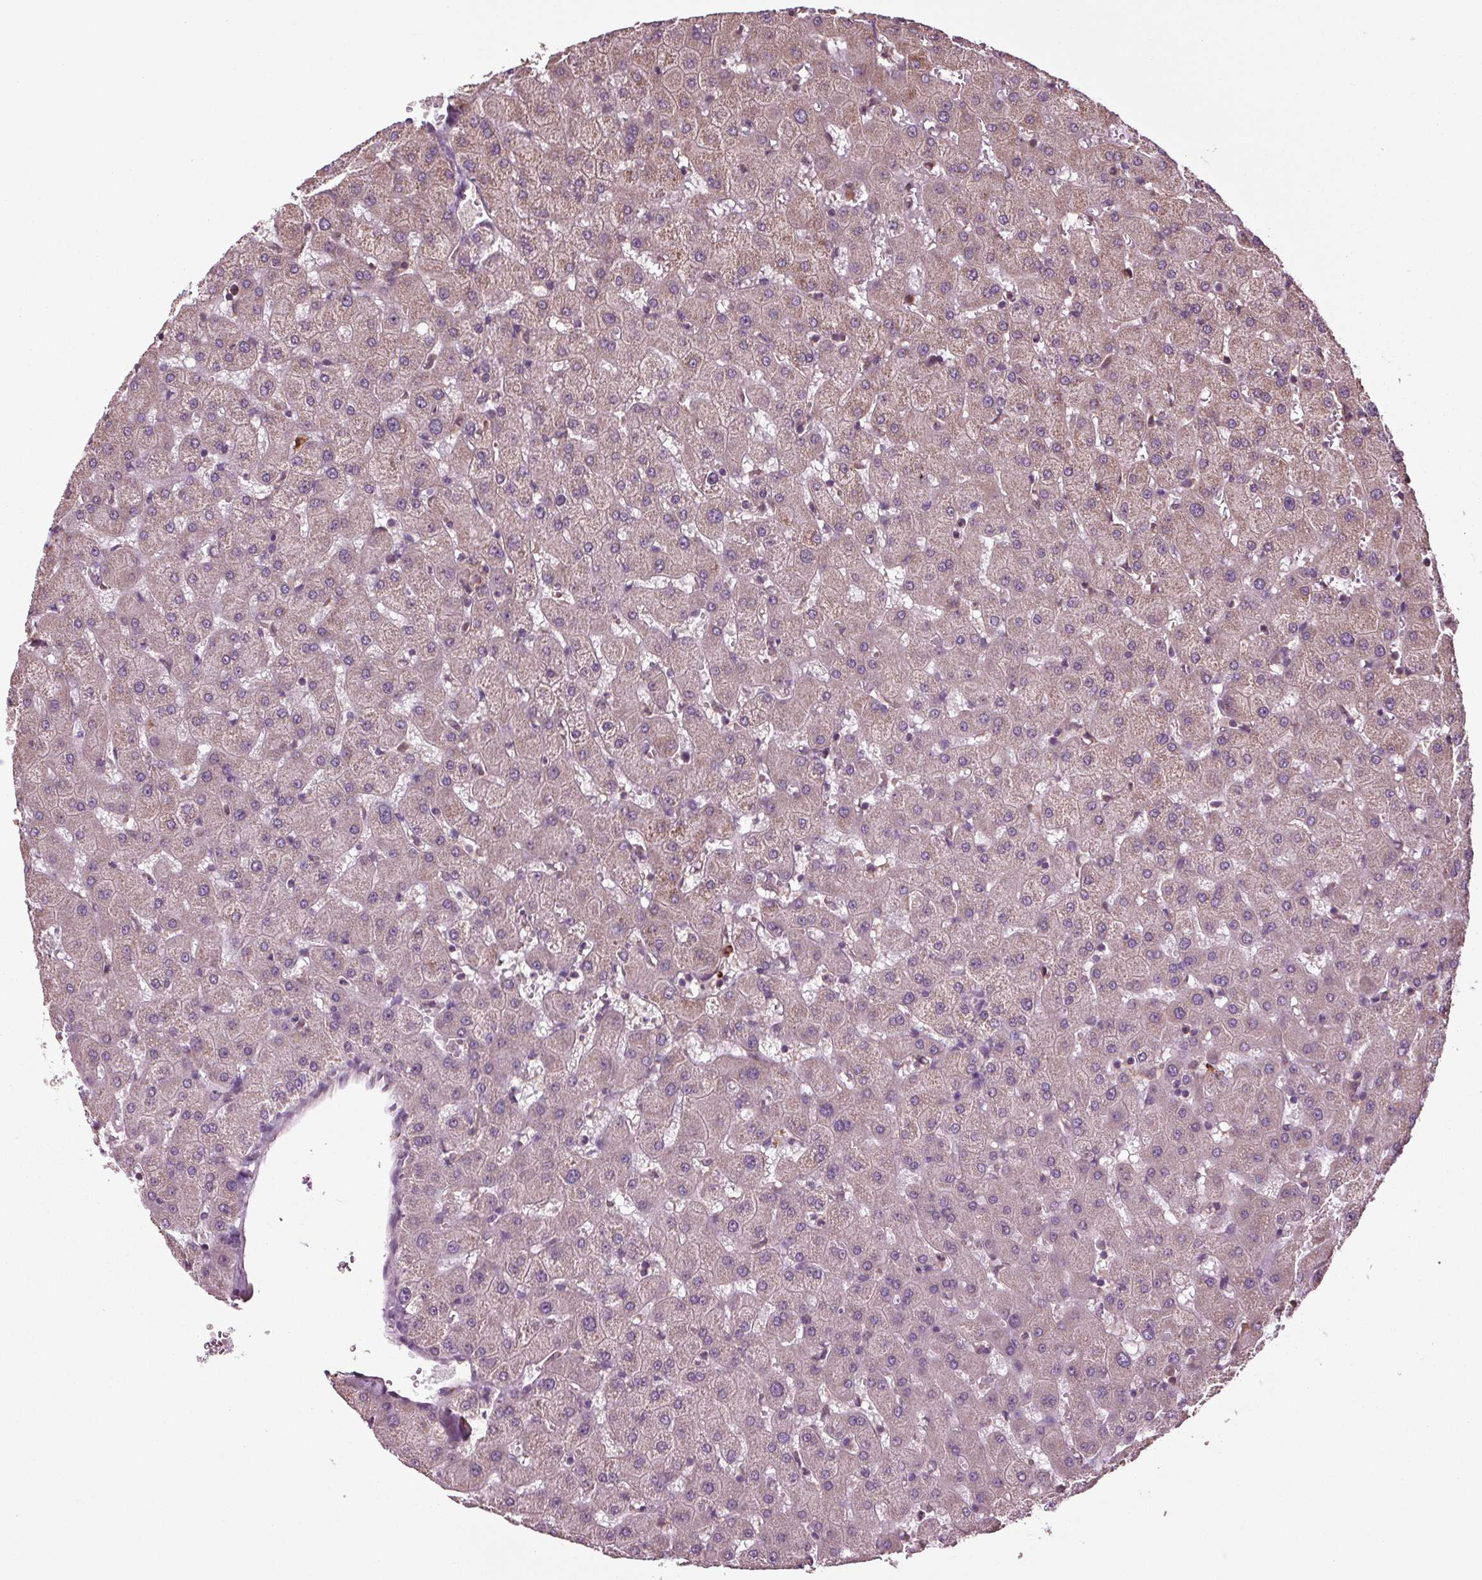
{"staining": {"intensity": "weak", "quantity": ">75%", "location": "cytoplasmic/membranous"}, "tissue": "liver", "cell_type": "Cholangiocytes", "image_type": "normal", "snomed": [{"axis": "morphology", "description": "Normal tissue, NOS"}, {"axis": "topography", "description": "Liver"}], "caption": "Weak cytoplasmic/membranous protein expression is identified in approximately >75% of cholangiocytes in liver. (DAB = brown stain, brightfield microscopy at high magnification).", "gene": "RNPEP", "patient": {"sex": "female", "age": 63}}